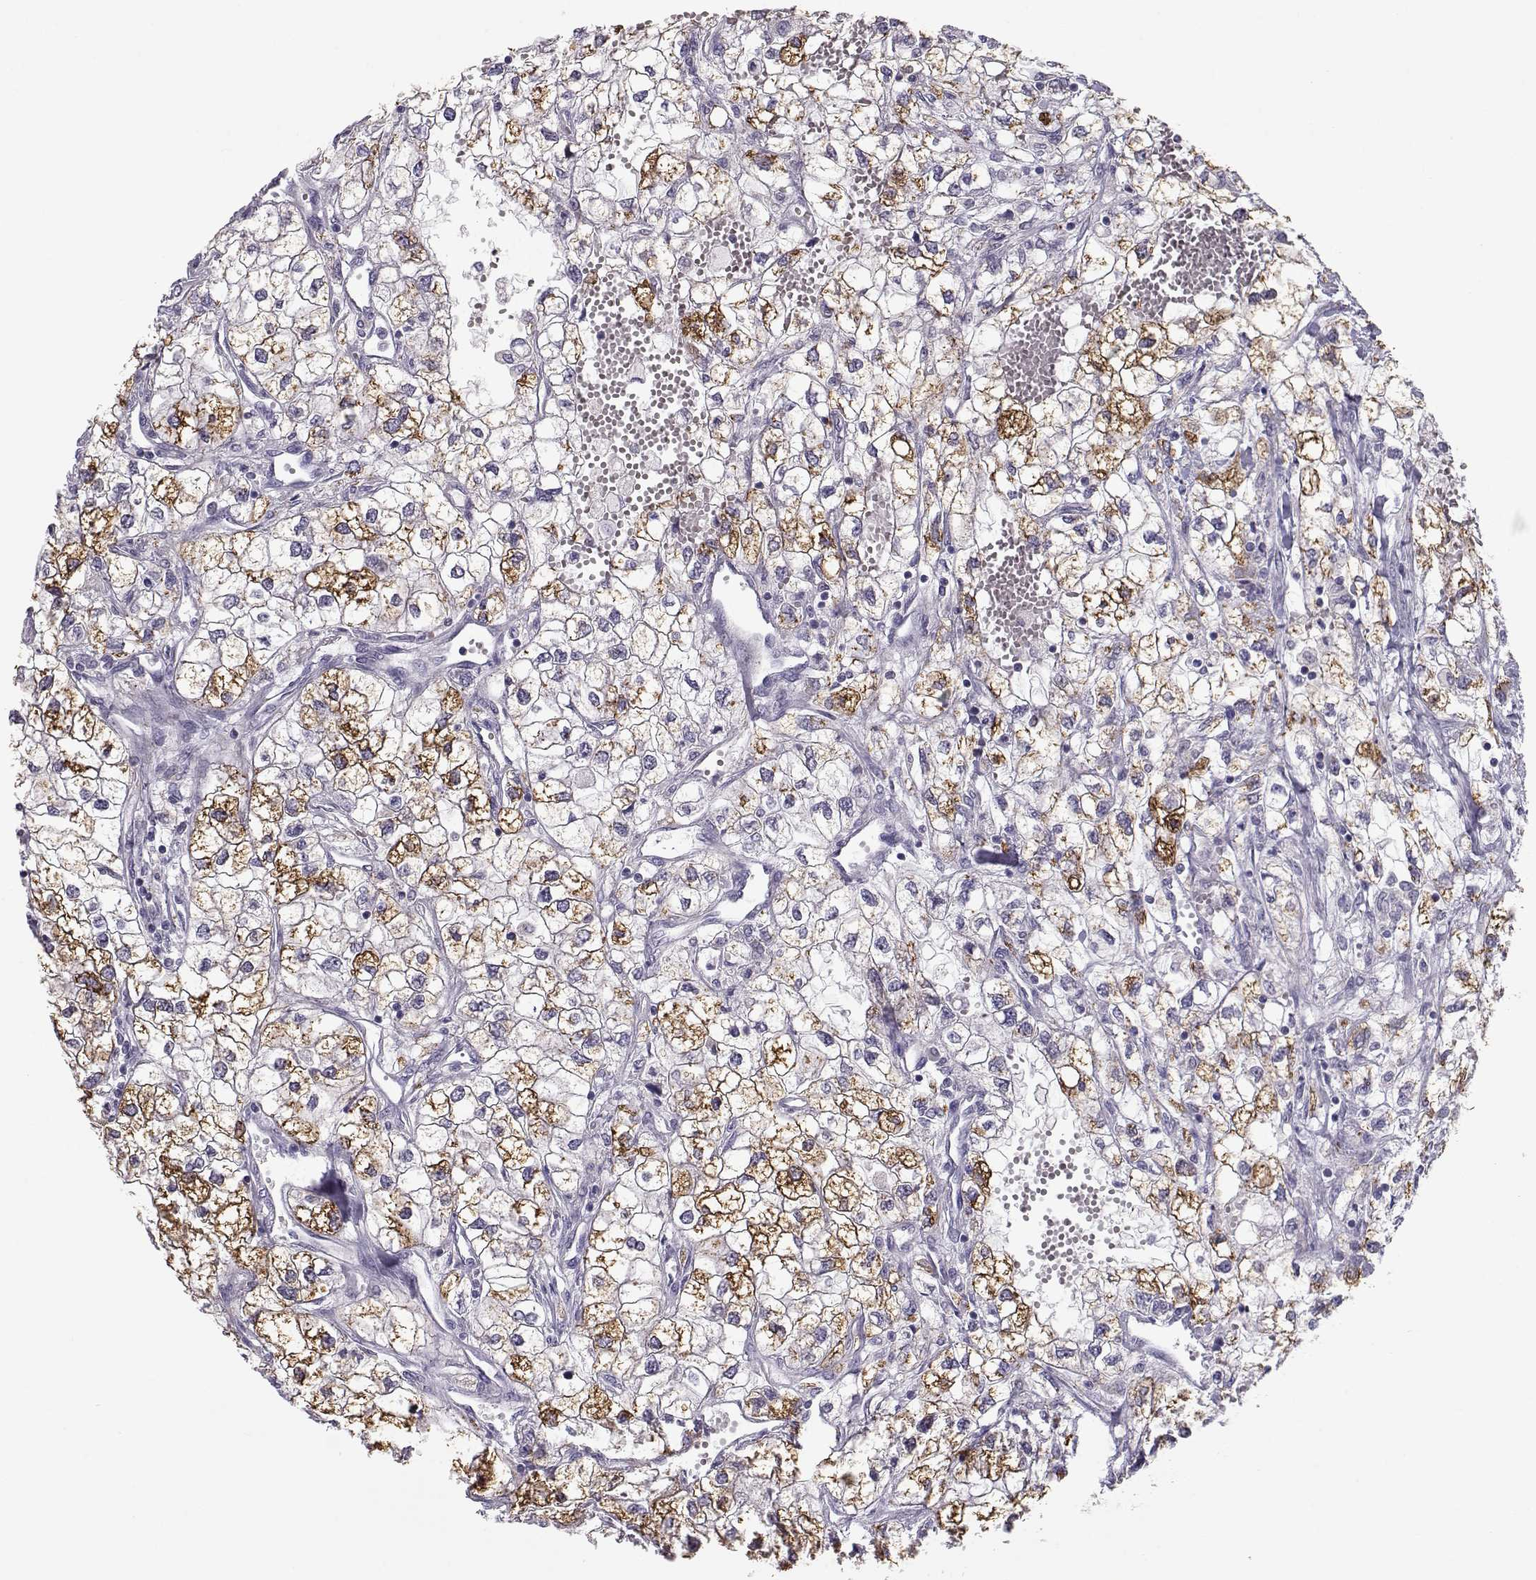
{"staining": {"intensity": "strong", "quantity": "25%-75%", "location": "cytoplasmic/membranous"}, "tissue": "renal cancer", "cell_type": "Tumor cells", "image_type": "cancer", "snomed": [{"axis": "morphology", "description": "Adenocarcinoma, NOS"}, {"axis": "topography", "description": "Kidney"}], "caption": "Adenocarcinoma (renal) was stained to show a protein in brown. There is high levels of strong cytoplasmic/membranous staining in about 25%-75% of tumor cells. Immunohistochemistry stains the protein of interest in brown and the nuclei are stained blue.", "gene": "NPVF", "patient": {"sex": "male", "age": 59}}